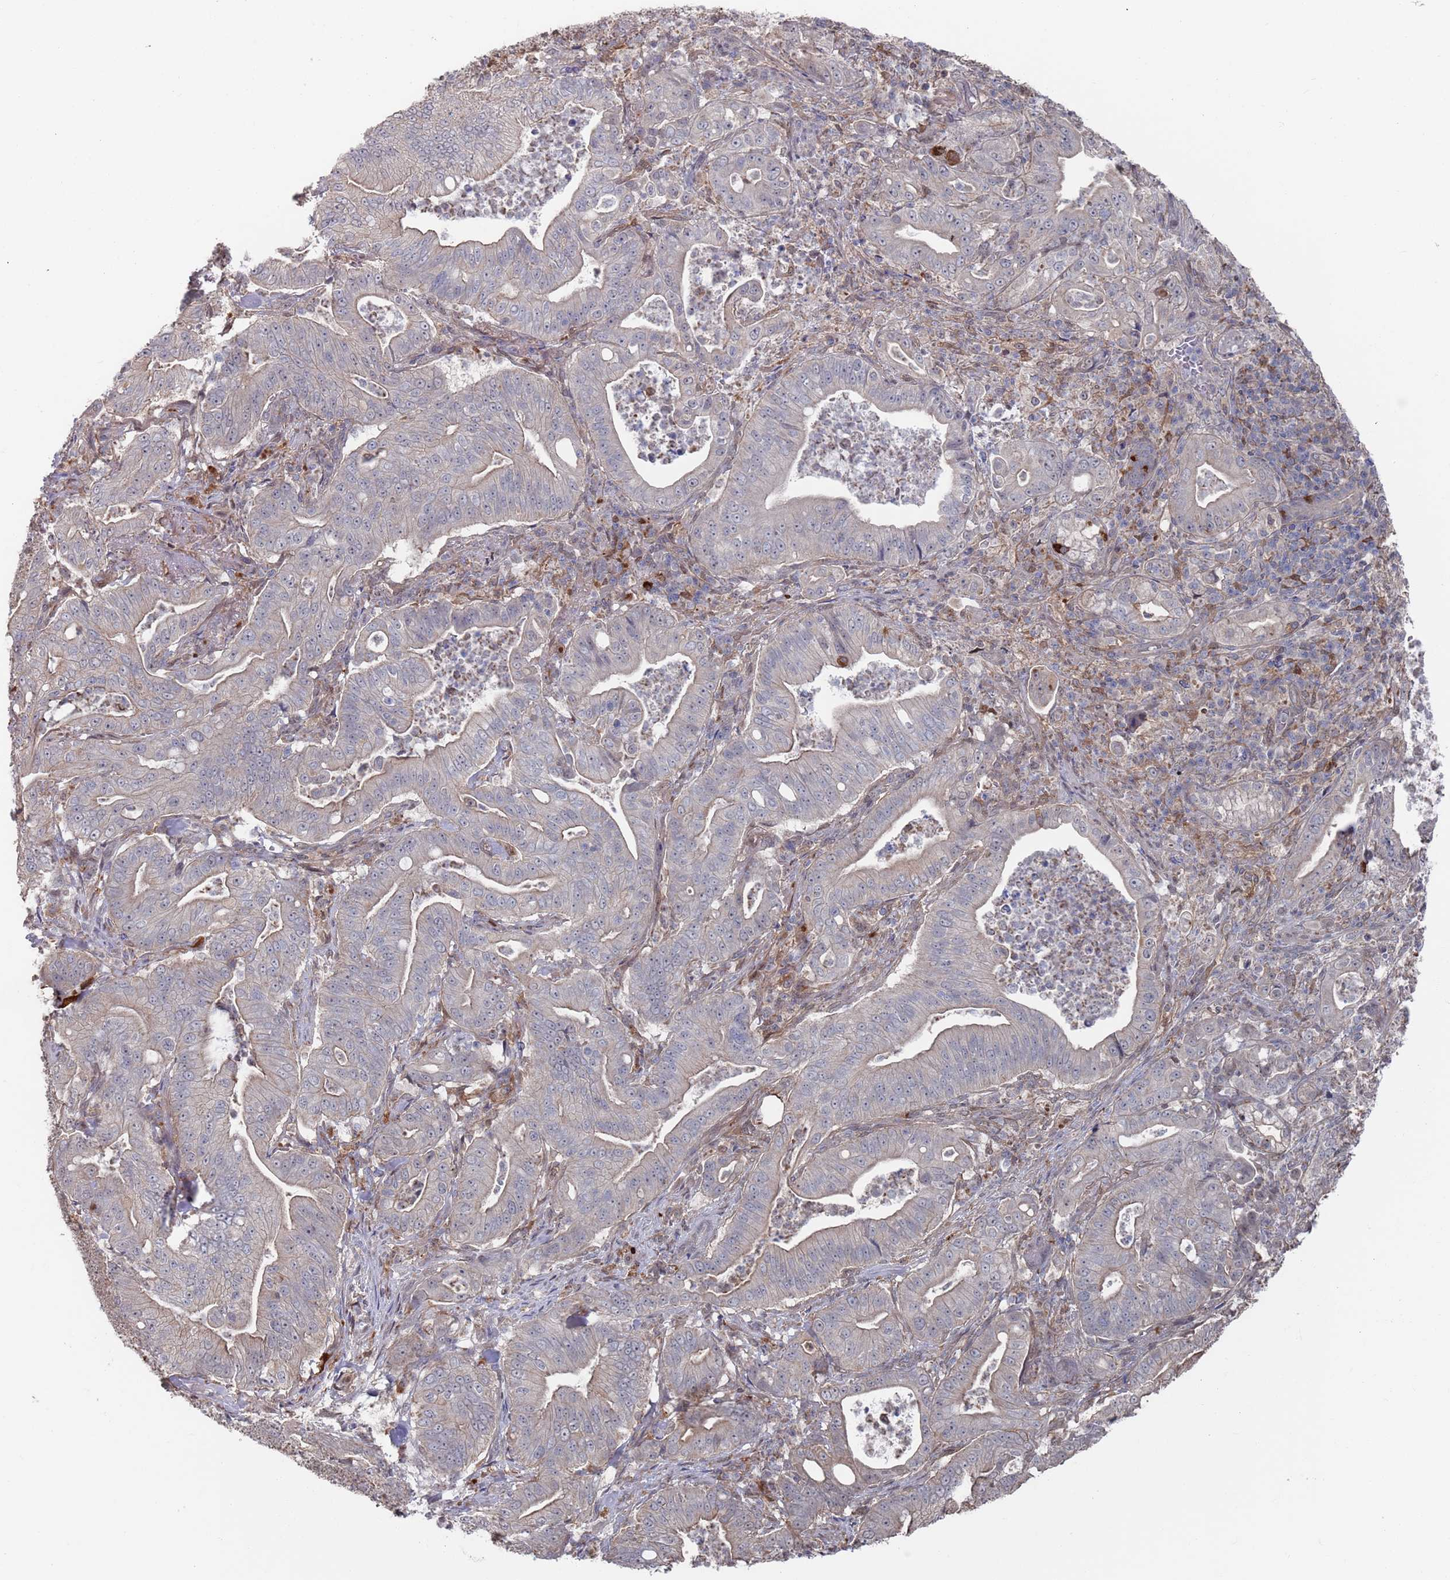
{"staining": {"intensity": "weak", "quantity": "<25%", "location": "cytoplasmic/membranous"}, "tissue": "pancreatic cancer", "cell_type": "Tumor cells", "image_type": "cancer", "snomed": [{"axis": "morphology", "description": "Adenocarcinoma, NOS"}, {"axis": "topography", "description": "Pancreas"}], "caption": "This is an IHC histopathology image of human adenocarcinoma (pancreatic). There is no staining in tumor cells.", "gene": "DGKD", "patient": {"sex": "male", "age": 71}}